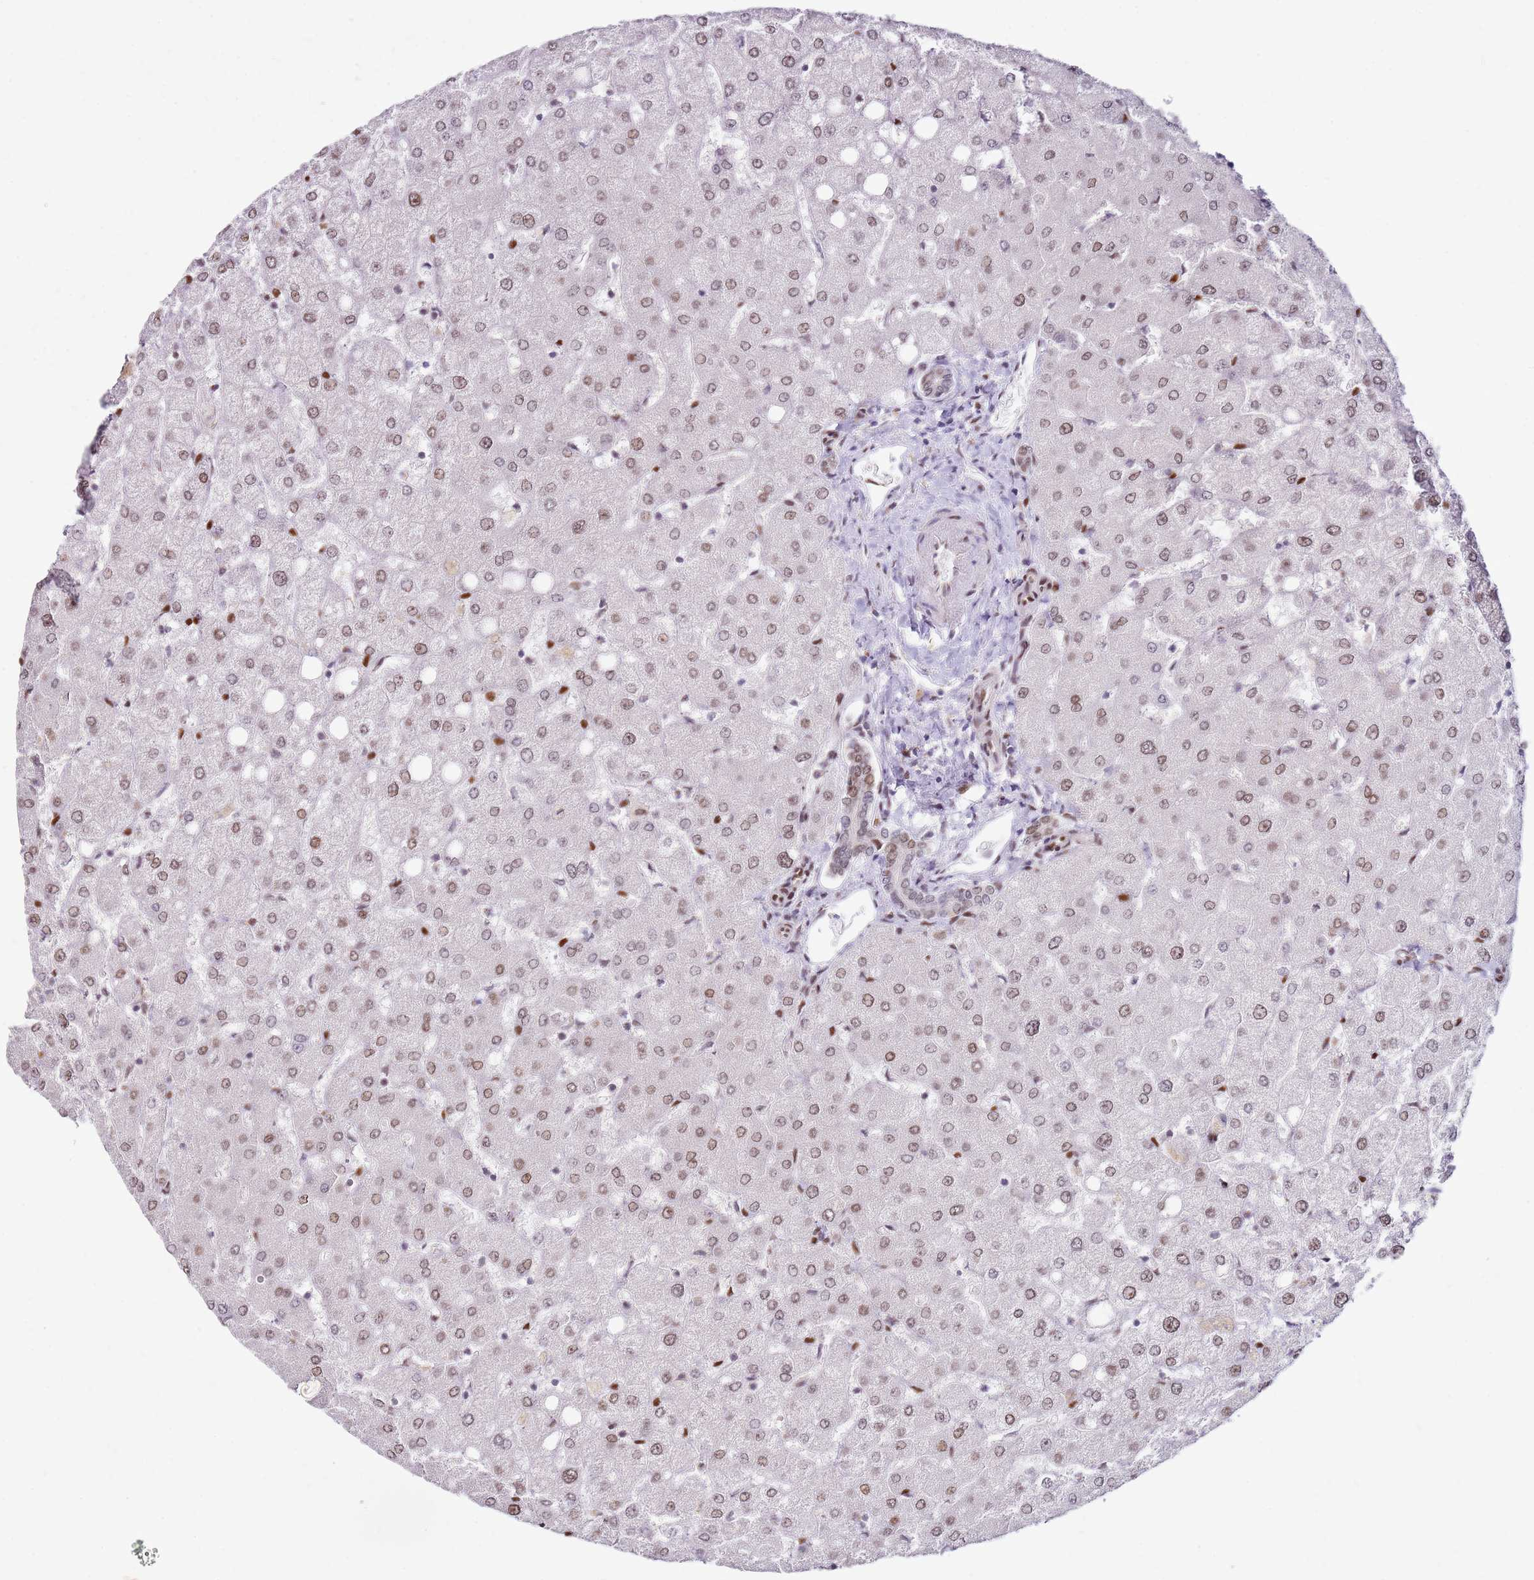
{"staining": {"intensity": "moderate", "quantity": "25%-75%", "location": "nuclear"}, "tissue": "liver", "cell_type": "Cholangiocytes", "image_type": "normal", "snomed": [{"axis": "morphology", "description": "Normal tissue, NOS"}, {"axis": "topography", "description": "Liver"}], "caption": "Liver stained with DAB IHC demonstrates medium levels of moderate nuclear staining in approximately 25%-75% of cholangiocytes.", "gene": "PHC2", "patient": {"sex": "female", "age": 54}}